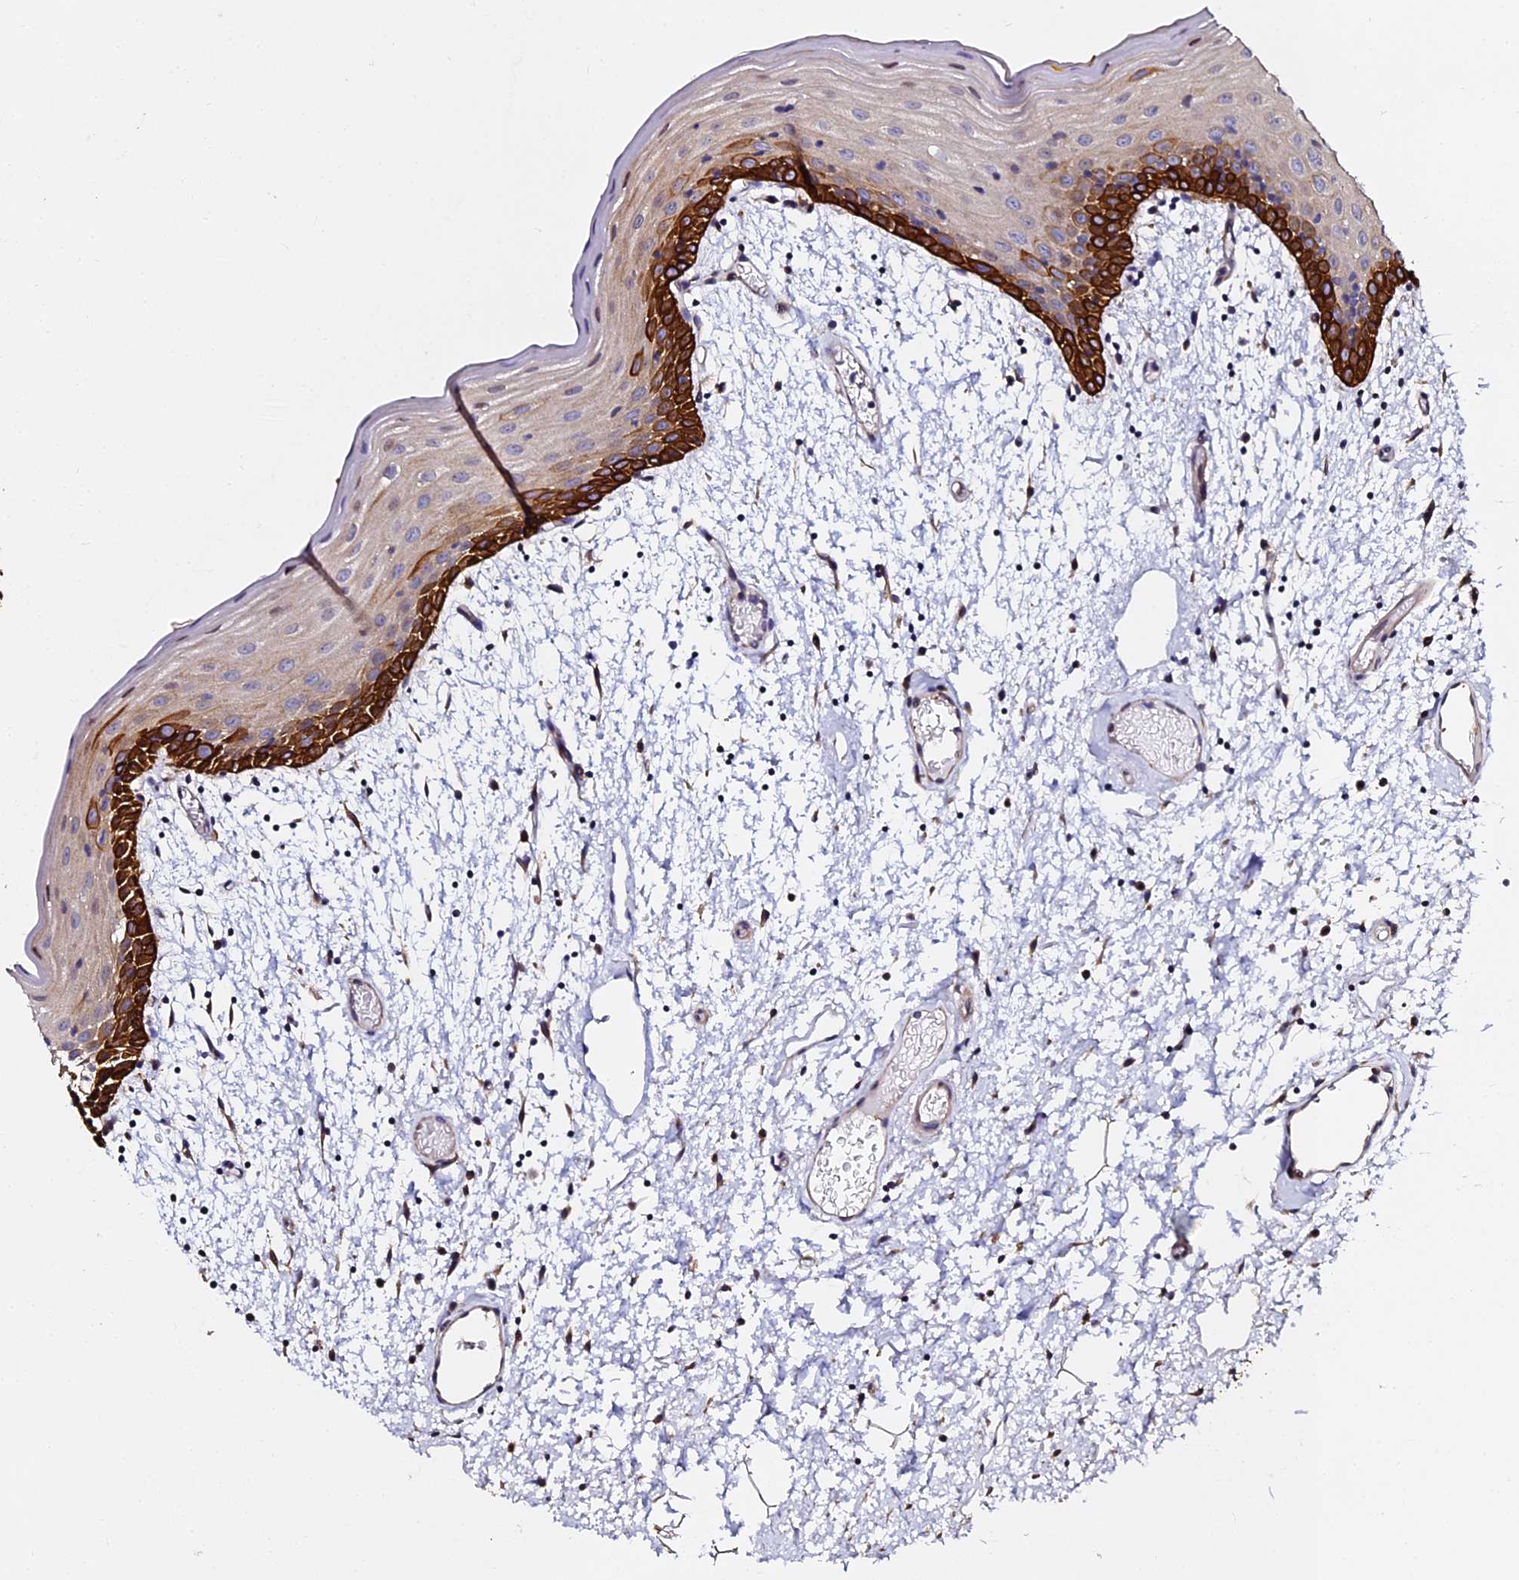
{"staining": {"intensity": "strong", "quantity": "25%-75%", "location": "cytoplasmic/membranous"}, "tissue": "oral mucosa", "cell_type": "Squamous epithelial cells", "image_type": "normal", "snomed": [{"axis": "morphology", "description": "Normal tissue, NOS"}, {"axis": "topography", "description": "Skeletal muscle"}, {"axis": "topography", "description": "Oral tissue"}, {"axis": "topography", "description": "Salivary gland"}, {"axis": "topography", "description": "Peripheral nerve tissue"}], "caption": "High-power microscopy captured an IHC photomicrograph of unremarkable oral mucosa, revealing strong cytoplasmic/membranous positivity in about 25%-75% of squamous epithelial cells.", "gene": "GPN3", "patient": {"sex": "male", "age": 54}}